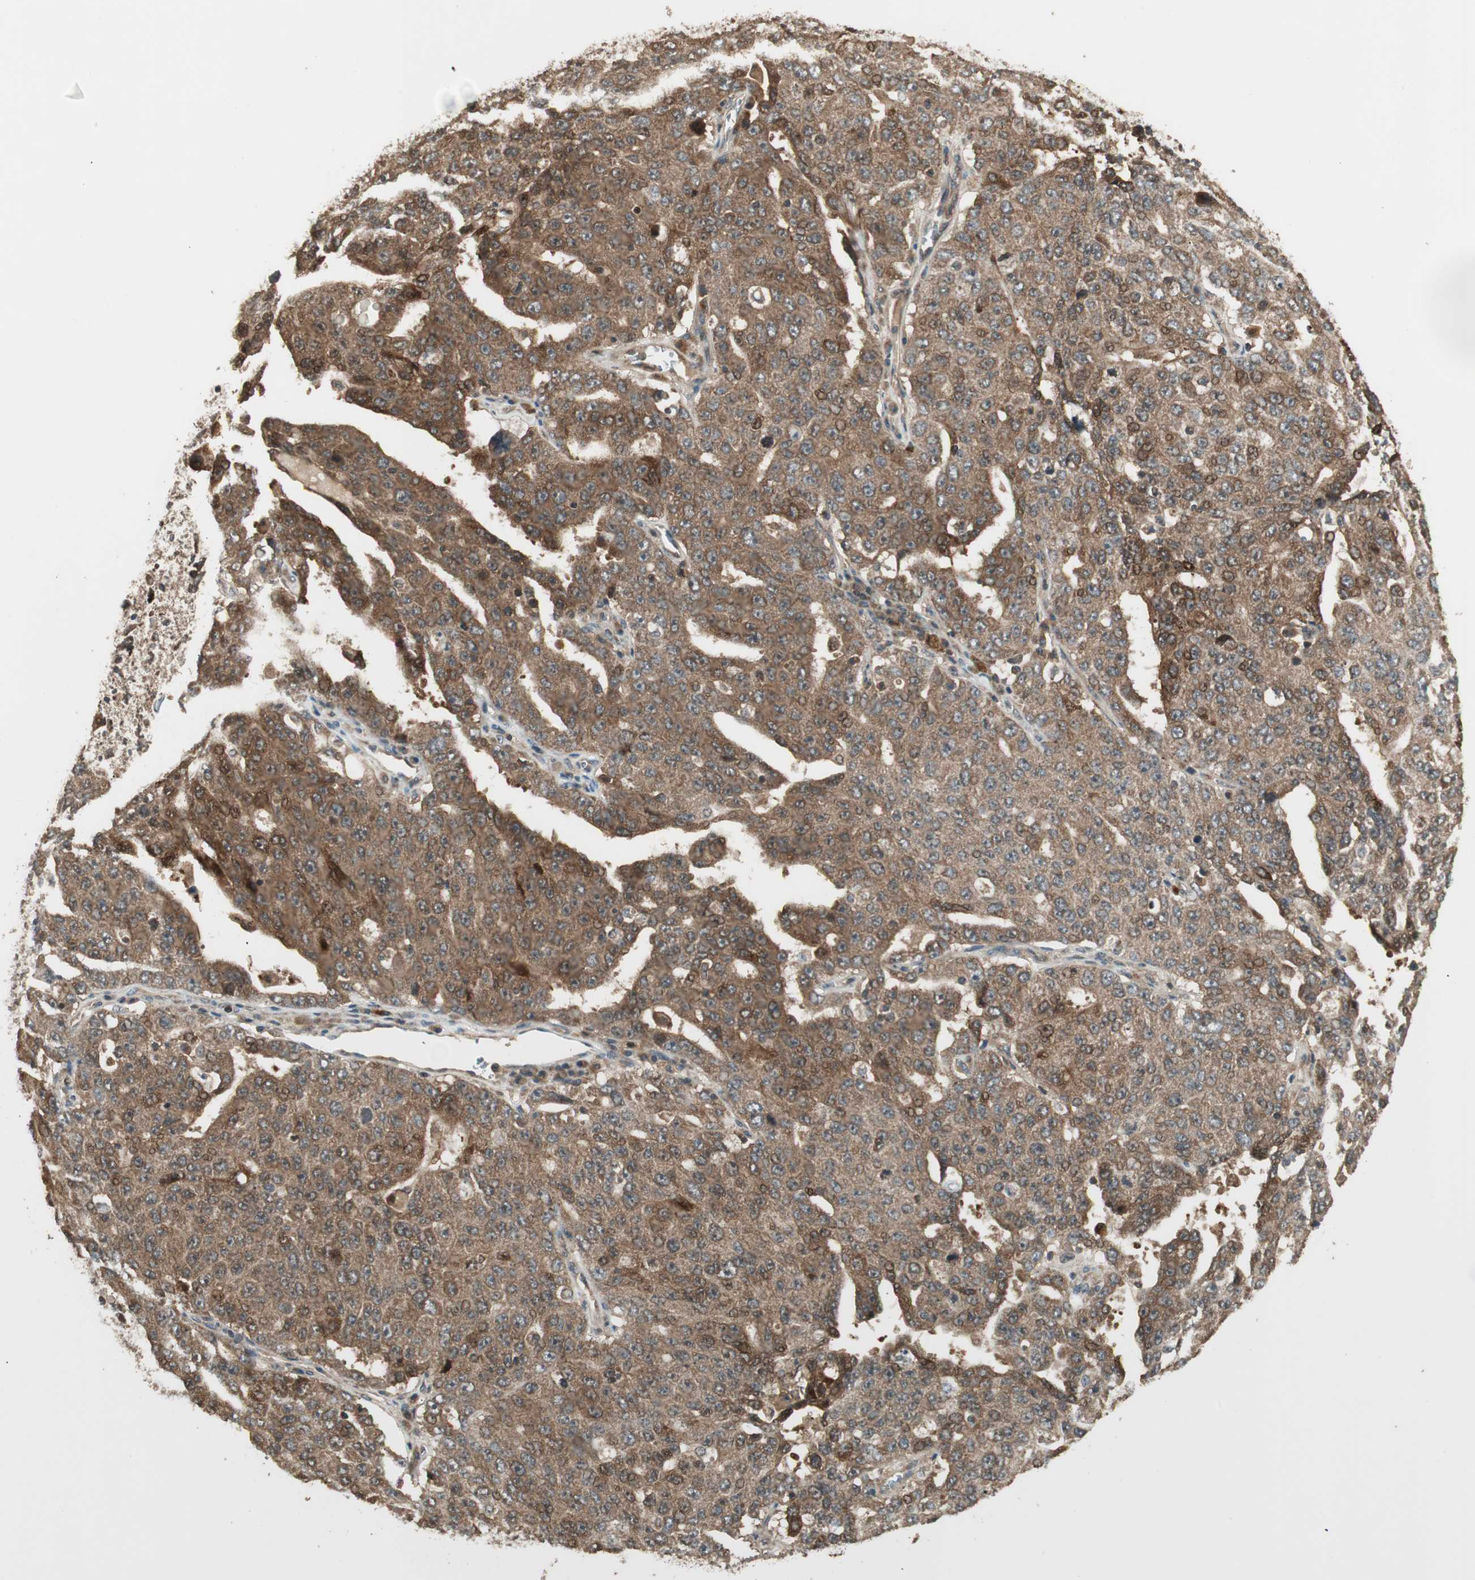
{"staining": {"intensity": "moderate", "quantity": ">75%", "location": "cytoplasmic/membranous,nuclear"}, "tissue": "ovarian cancer", "cell_type": "Tumor cells", "image_type": "cancer", "snomed": [{"axis": "morphology", "description": "Carcinoma, endometroid"}, {"axis": "topography", "description": "Ovary"}], "caption": "Immunohistochemistry (IHC) of endometroid carcinoma (ovarian) shows medium levels of moderate cytoplasmic/membranous and nuclear expression in approximately >75% of tumor cells.", "gene": "CNOT4", "patient": {"sex": "female", "age": 62}}